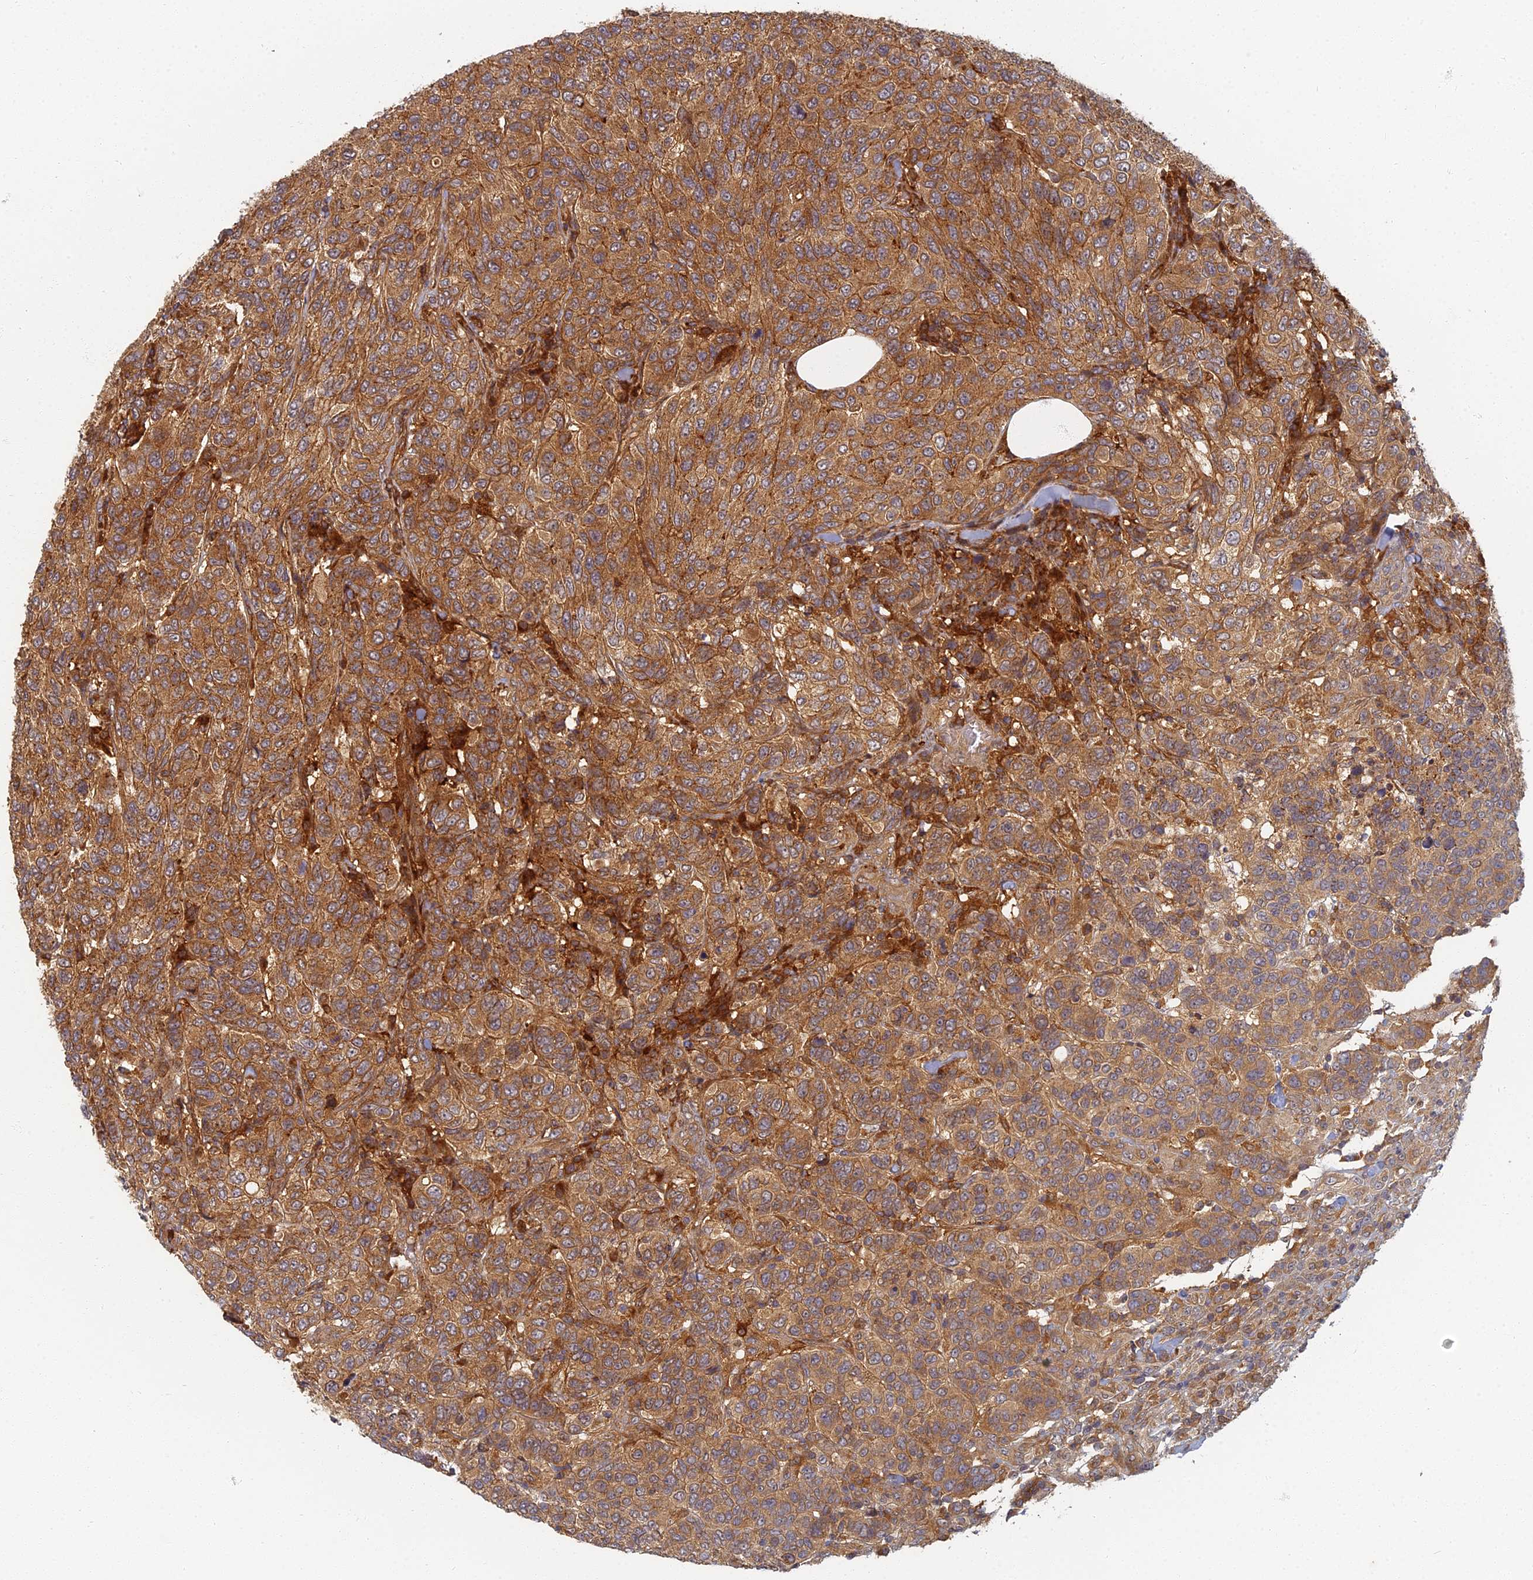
{"staining": {"intensity": "strong", "quantity": ">75%", "location": "cytoplasmic/membranous"}, "tissue": "breast cancer", "cell_type": "Tumor cells", "image_type": "cancer", "snomed": [{"axis": "morphology", "description": "Duct carcinoma"}, {"axis": "topography", "description": "Breast"}], "caption": "A micrograph of breast intraductal carcinoma stained for a protein demonstrates strong cytoplasmic/membranous brown staining in tumor cells. (Stains: DAB in brown, nuclei in blue, Microscopy: brightfield microscopy at high magnification).", "gene": "INO80D", "patient": {"sex": "female", "age": 55}}